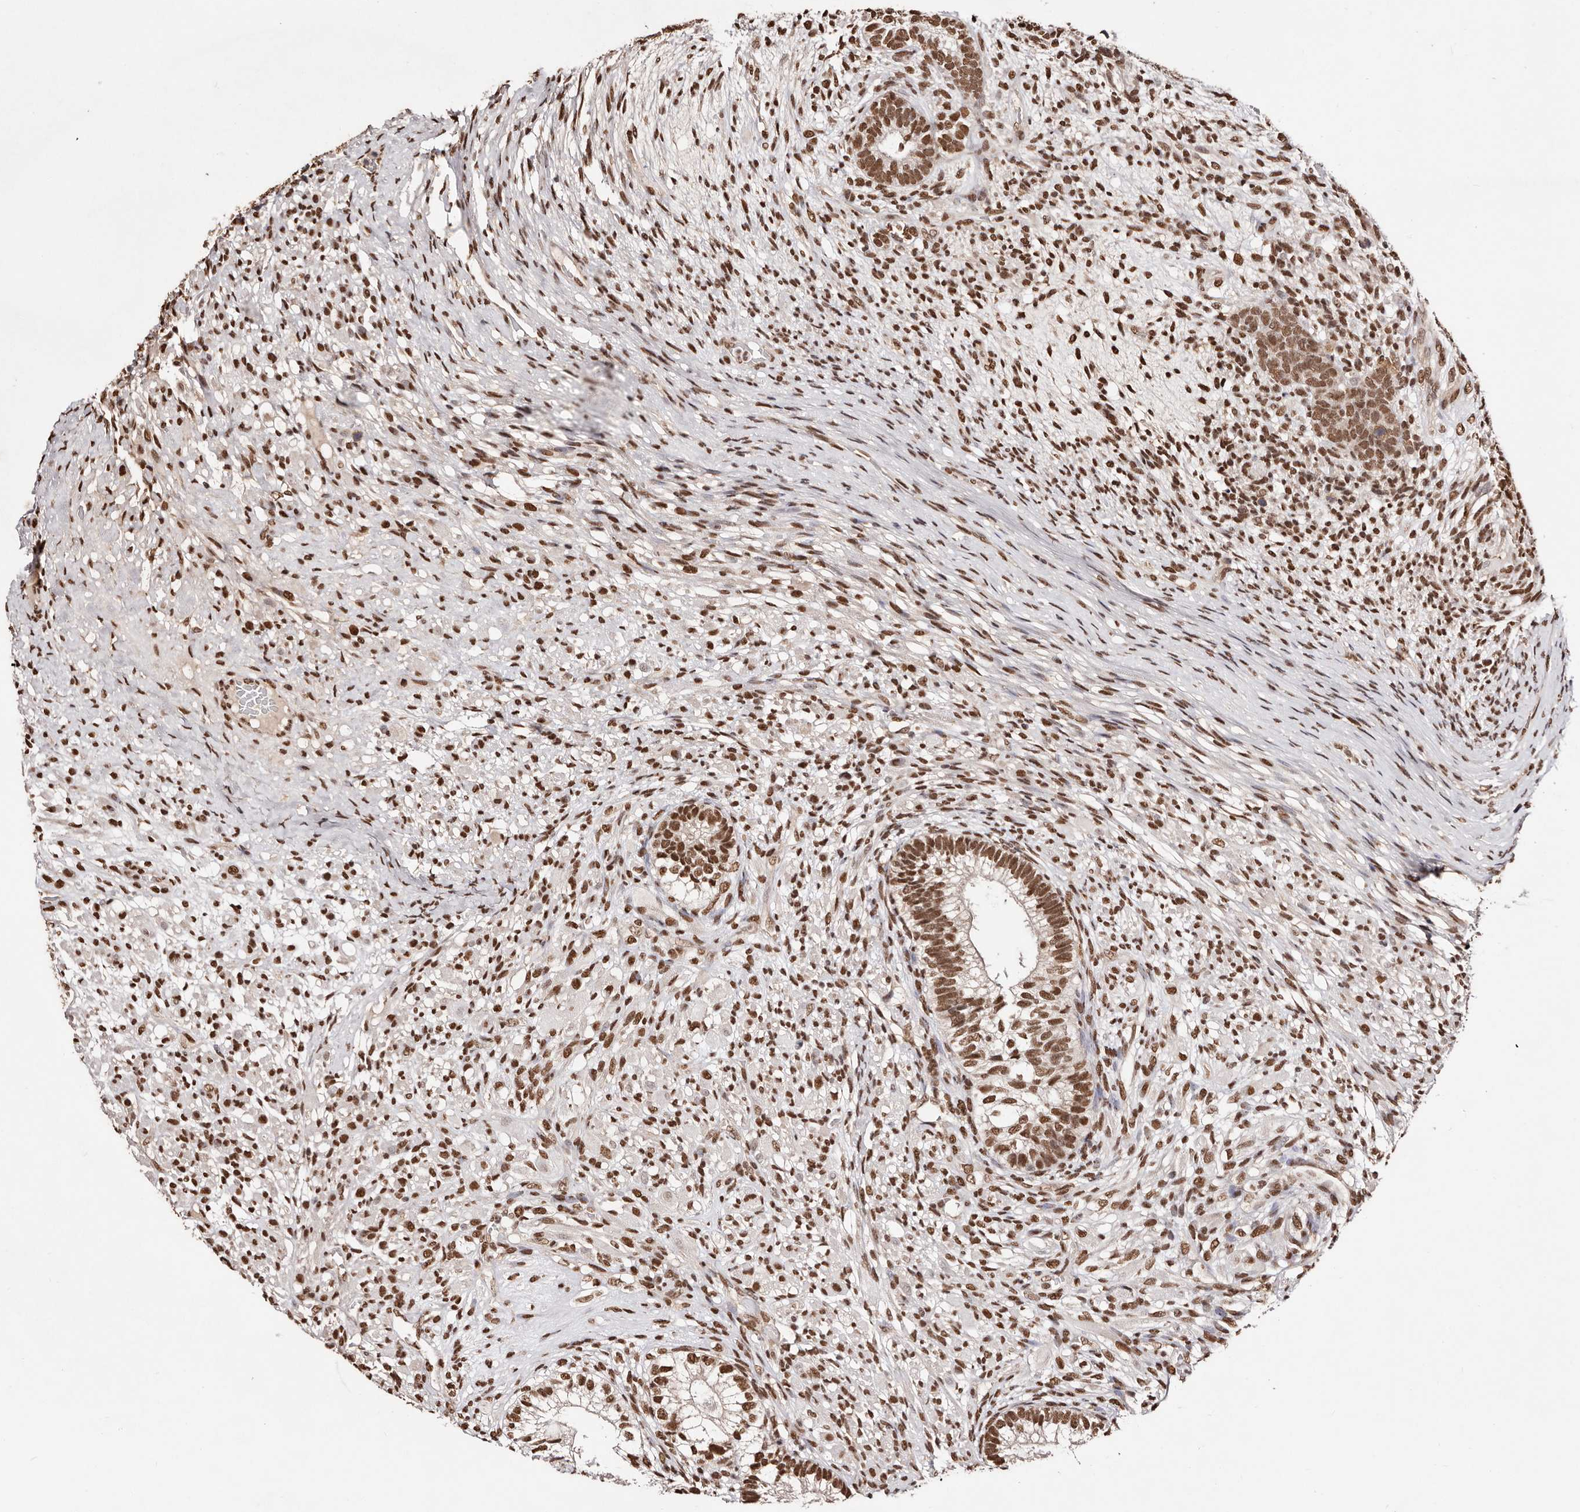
{"staining": {"intensity": "strong", "quantity": ">75%", "location": "nuclear"}, "tissue": "testis cancer", "cell_type": "Tumor cells", "image_type": "cancer", "snomed": [{"axis": "morphology", "description": "Seminoma, NOS"}, {"axis": "morphology", "description": "Carcinoma, Embryonal, NOS"}, {"axis": "topography", "description": "Testis"}], "caption": "Protein staining by IHC shows strong nuclear positivity in approximately >75% of tumor cells in testis embryonal carcinoma. (brown staining indicates protein expression, while blue staining denotes nuclei).", "gene": "BICRAL", "patient": {"sex": "male", "age": 28}}